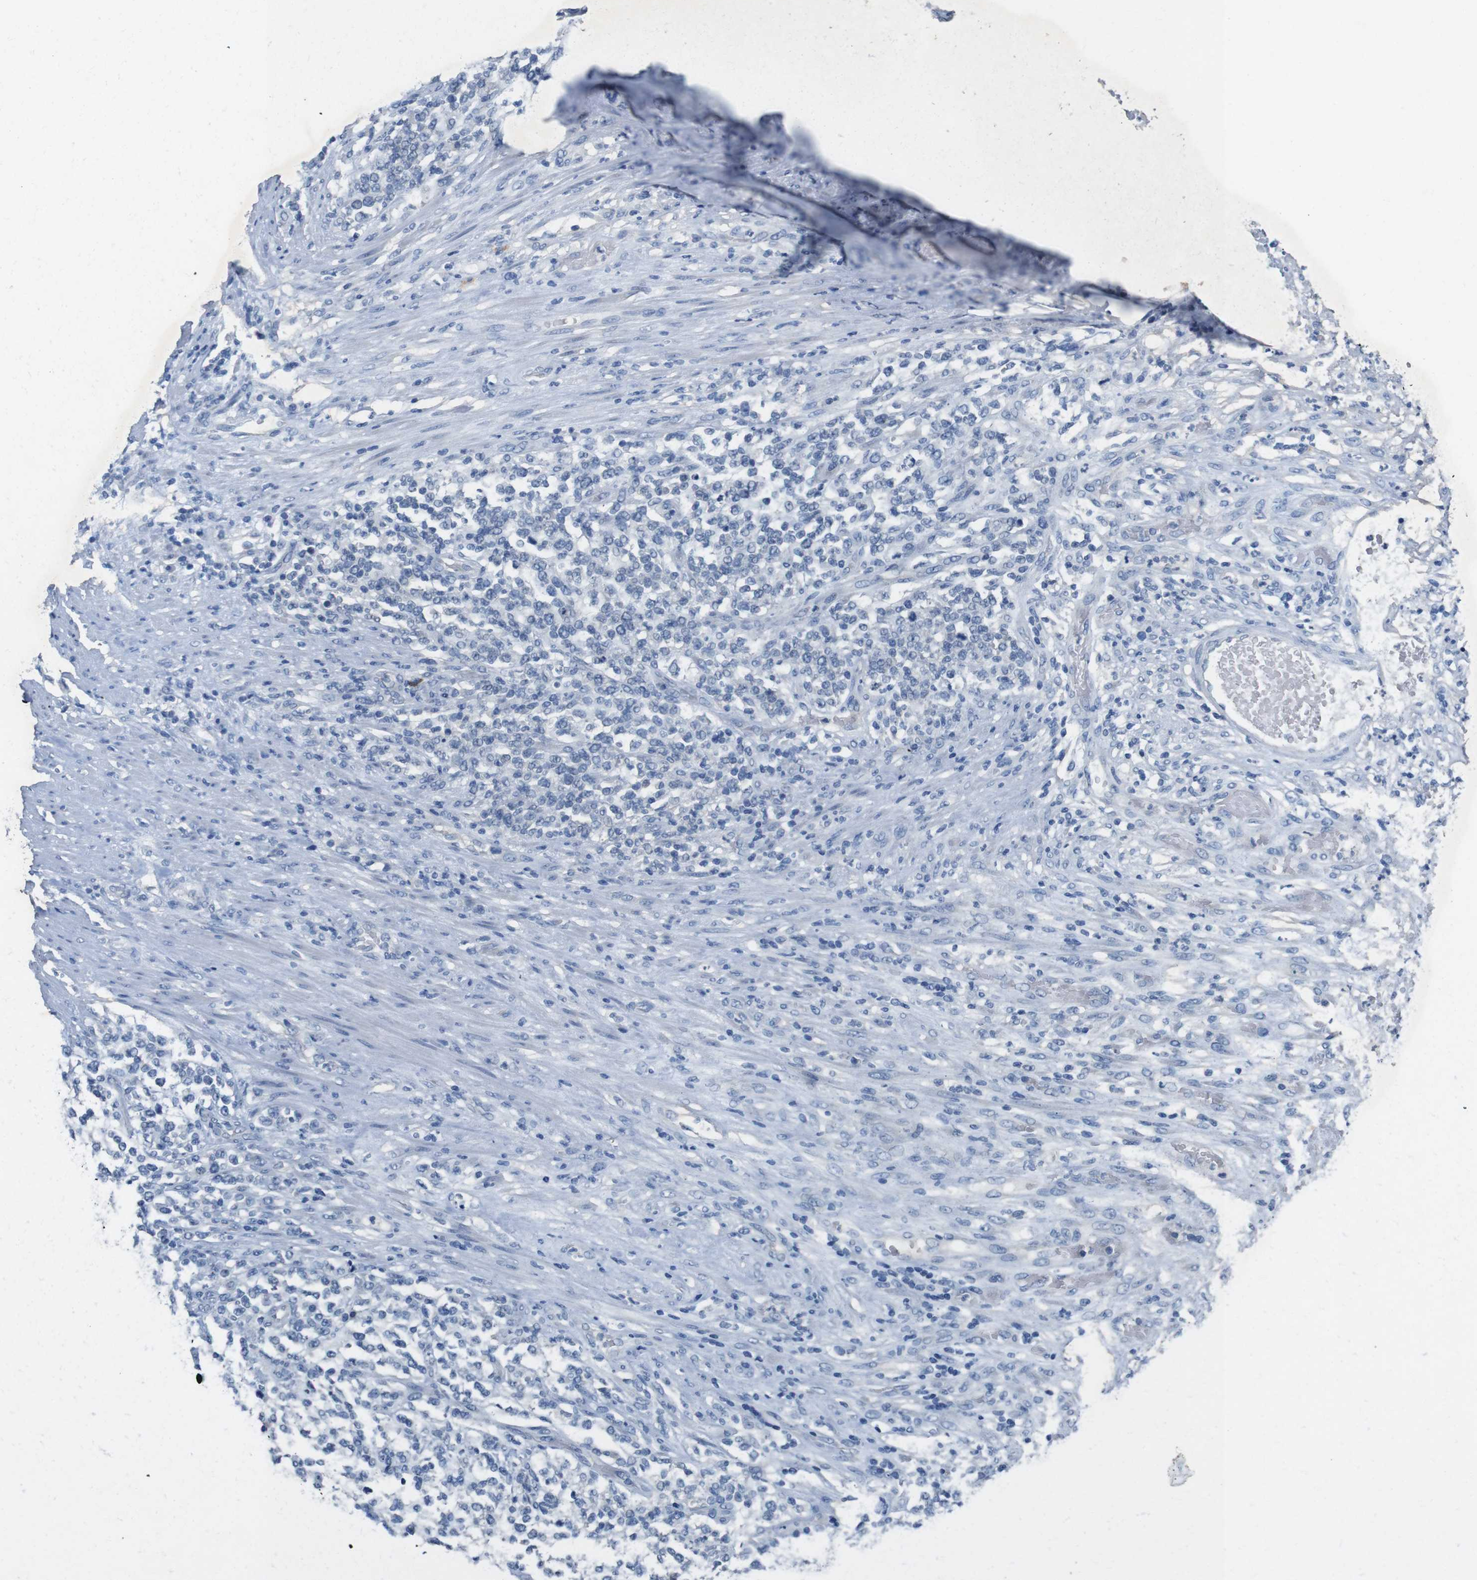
{"staining": {"intensity": "negative", "quantity": "none", "location": "none"}, "tissue": "lymphoma", "cell_type": "Tumor cells", "image_type": "cancer", "snomed": [{"axis": "morphology", "description": "Malignant lymphoma, non-Hodgkin's type, High grade"}, {"axis": "topography", "description": "Soft tissue"}], "caption": "High-grade malignant lymphoma, non-Hodgkin's type was stained to show a protein in brown. There is no significant staining in tumor cells.", "gene": "SLC2A8", "patient": {"sex": "male", "age": 18}}